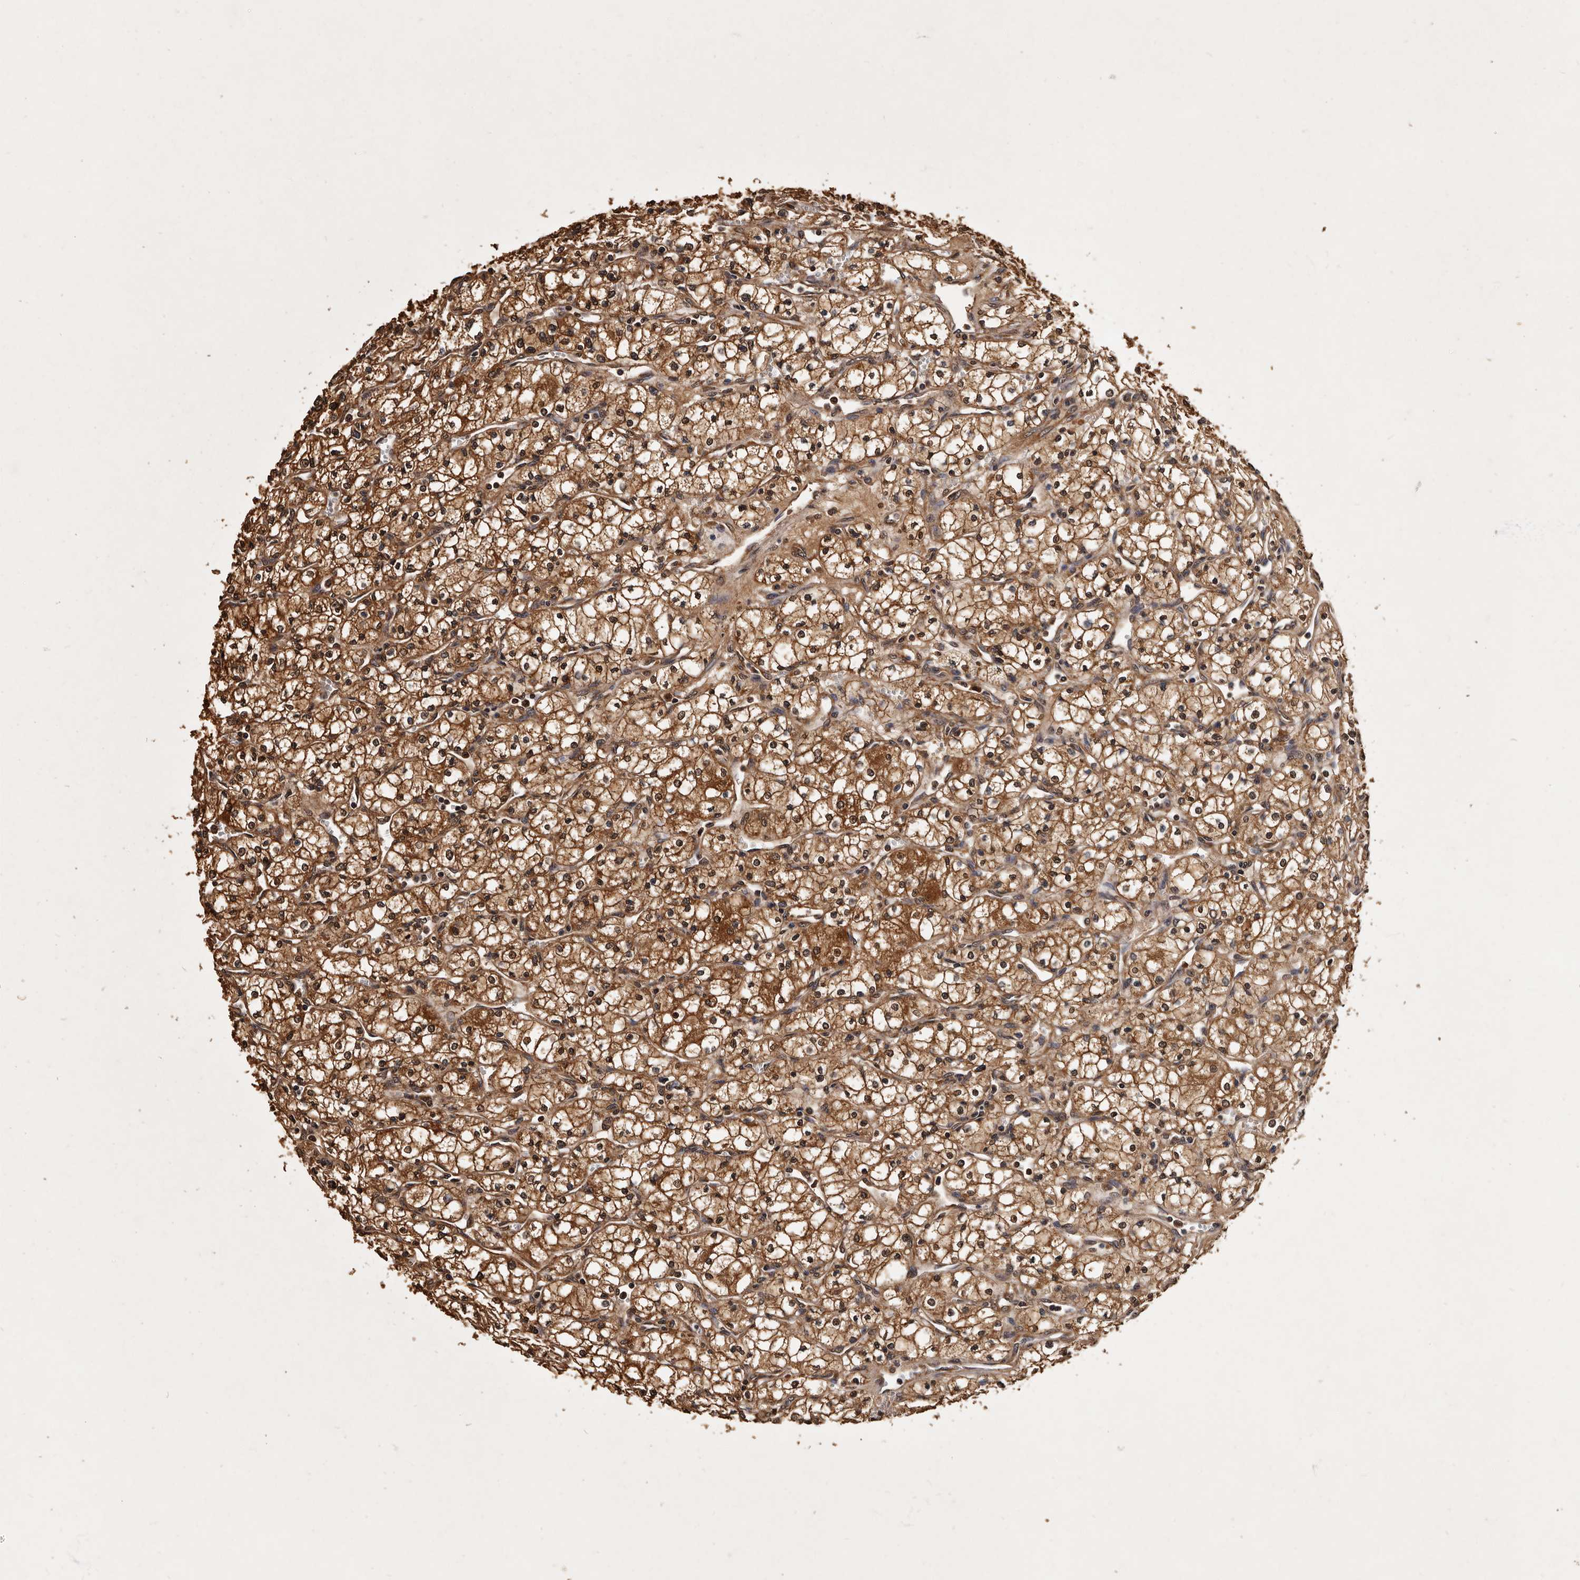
{"staining": {"intensity": "strong", "quantity": ">75%", "location": "cytoplasmic/membranous"}, "tissue": "renal cancer", "cell_type": "Tumor cells", "image_type": "cancer", "snomed": [{"axis": "morphology", "description": "Adenocarcinoma, NOS"}, {"axis": "topography", "description": "Kidney"}], "caption": "About >75% of tumor cells in human renal cancer display strong cytoplasmic/membranous protein expression as visualized by brown immunohistochemical staining.", "gene": "PARS2", "patient": {"sex": "male", "age": 59}}